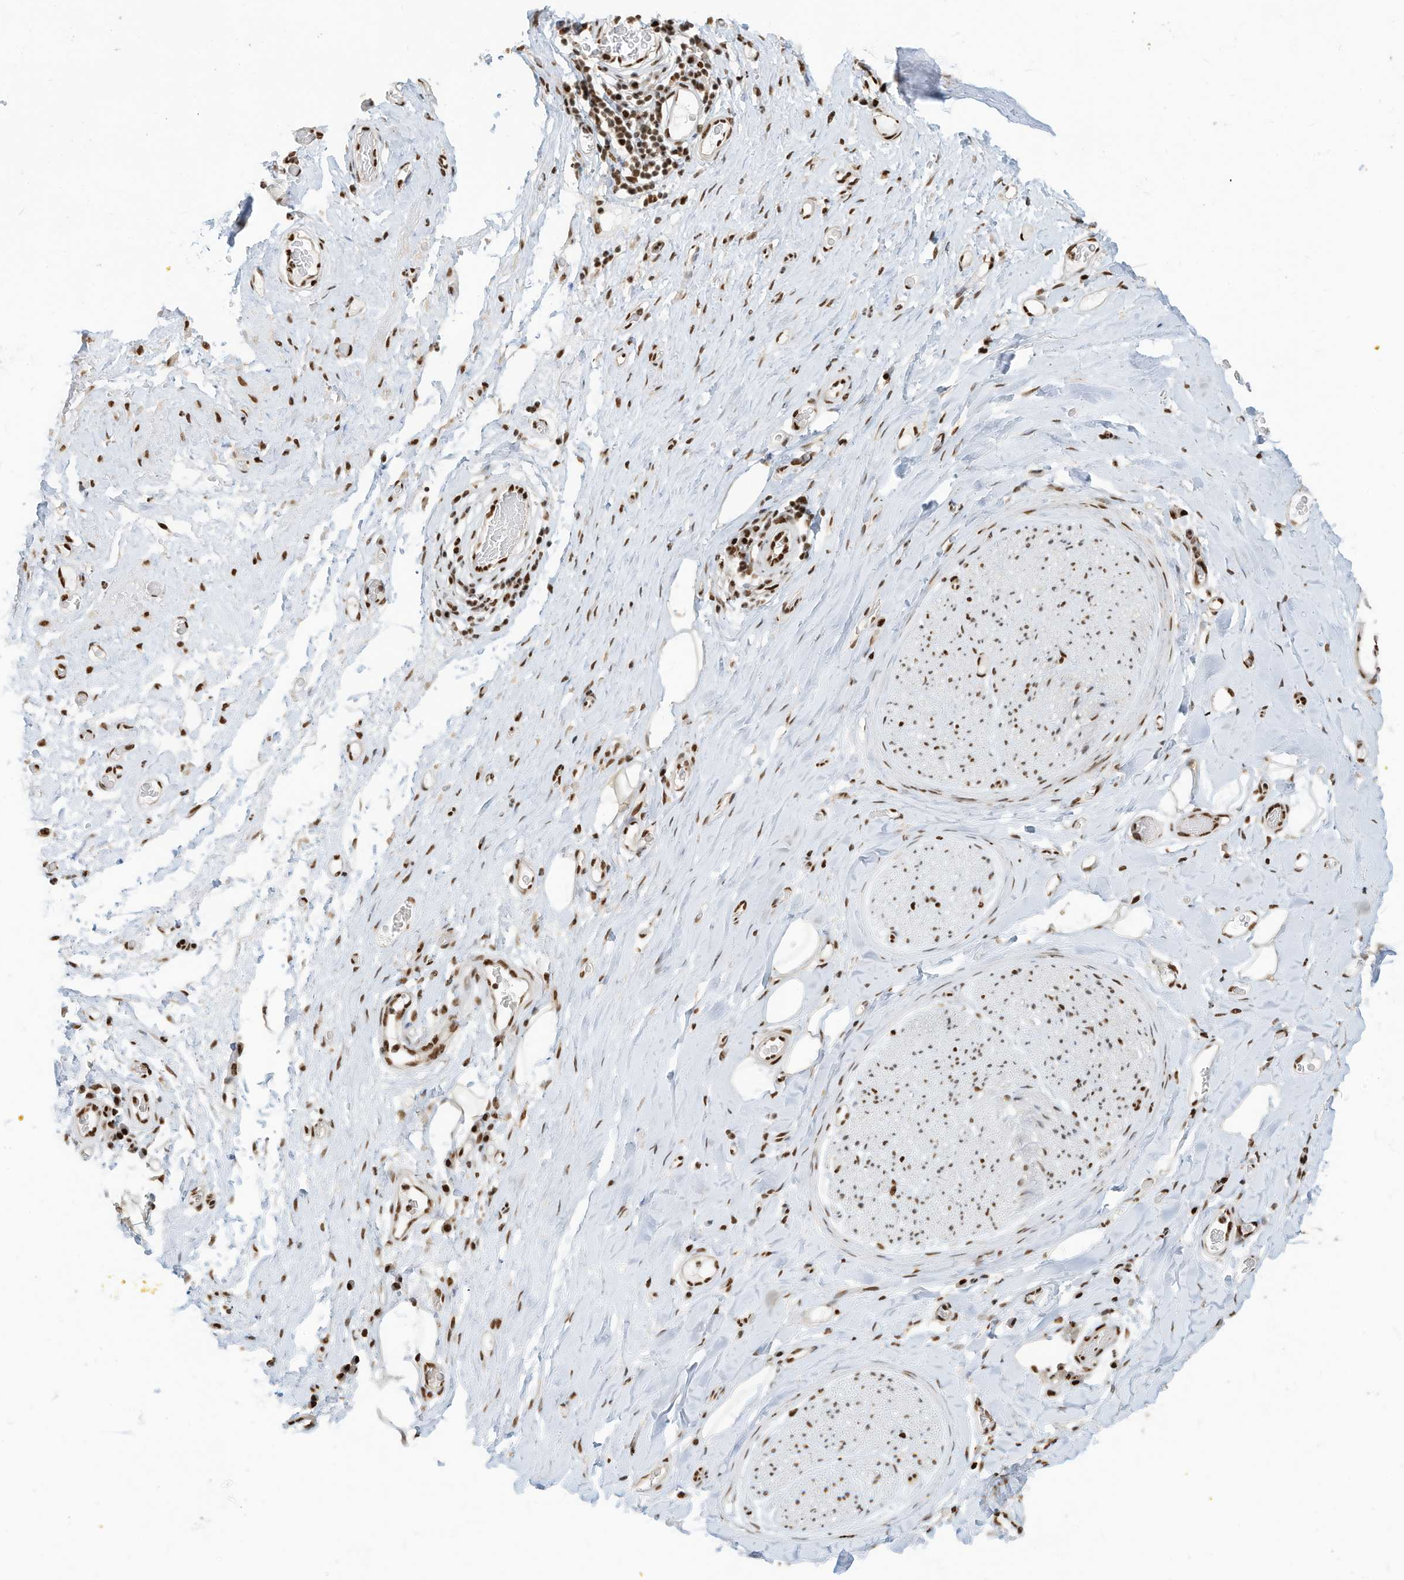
{"staining": {"intensity": "moderate", "quantity": ">75%", "location": "nuclear"}, "tissue": "adipose tissue", "cell_type": "Adipocytes", "image_type": "normal", "snomed": [{"axis": "morphology", "description": "Normal tissue, NOS"}, {"axis": "morphology", "description": "Adenocarcinoma, NOS"}, {"axis": "topography", "description": "Esophagus"}, {"axis": "topography", "description": "Stomach, upper"}, {"axis": "topography", "description": "Peripheral nerve tissue"}], "caption": "Brown immunohistochemical staining in benign human adipose tissue demonstrates moderate nuclear expression in approximately >75% of adipocytes. The staining was performed using DAB, with brown indicating positive protein expression. Nuclei are stained blue with hematoxylin.", "gene": "SAMD15", "patient": {"sex": "male", "age": 62}}